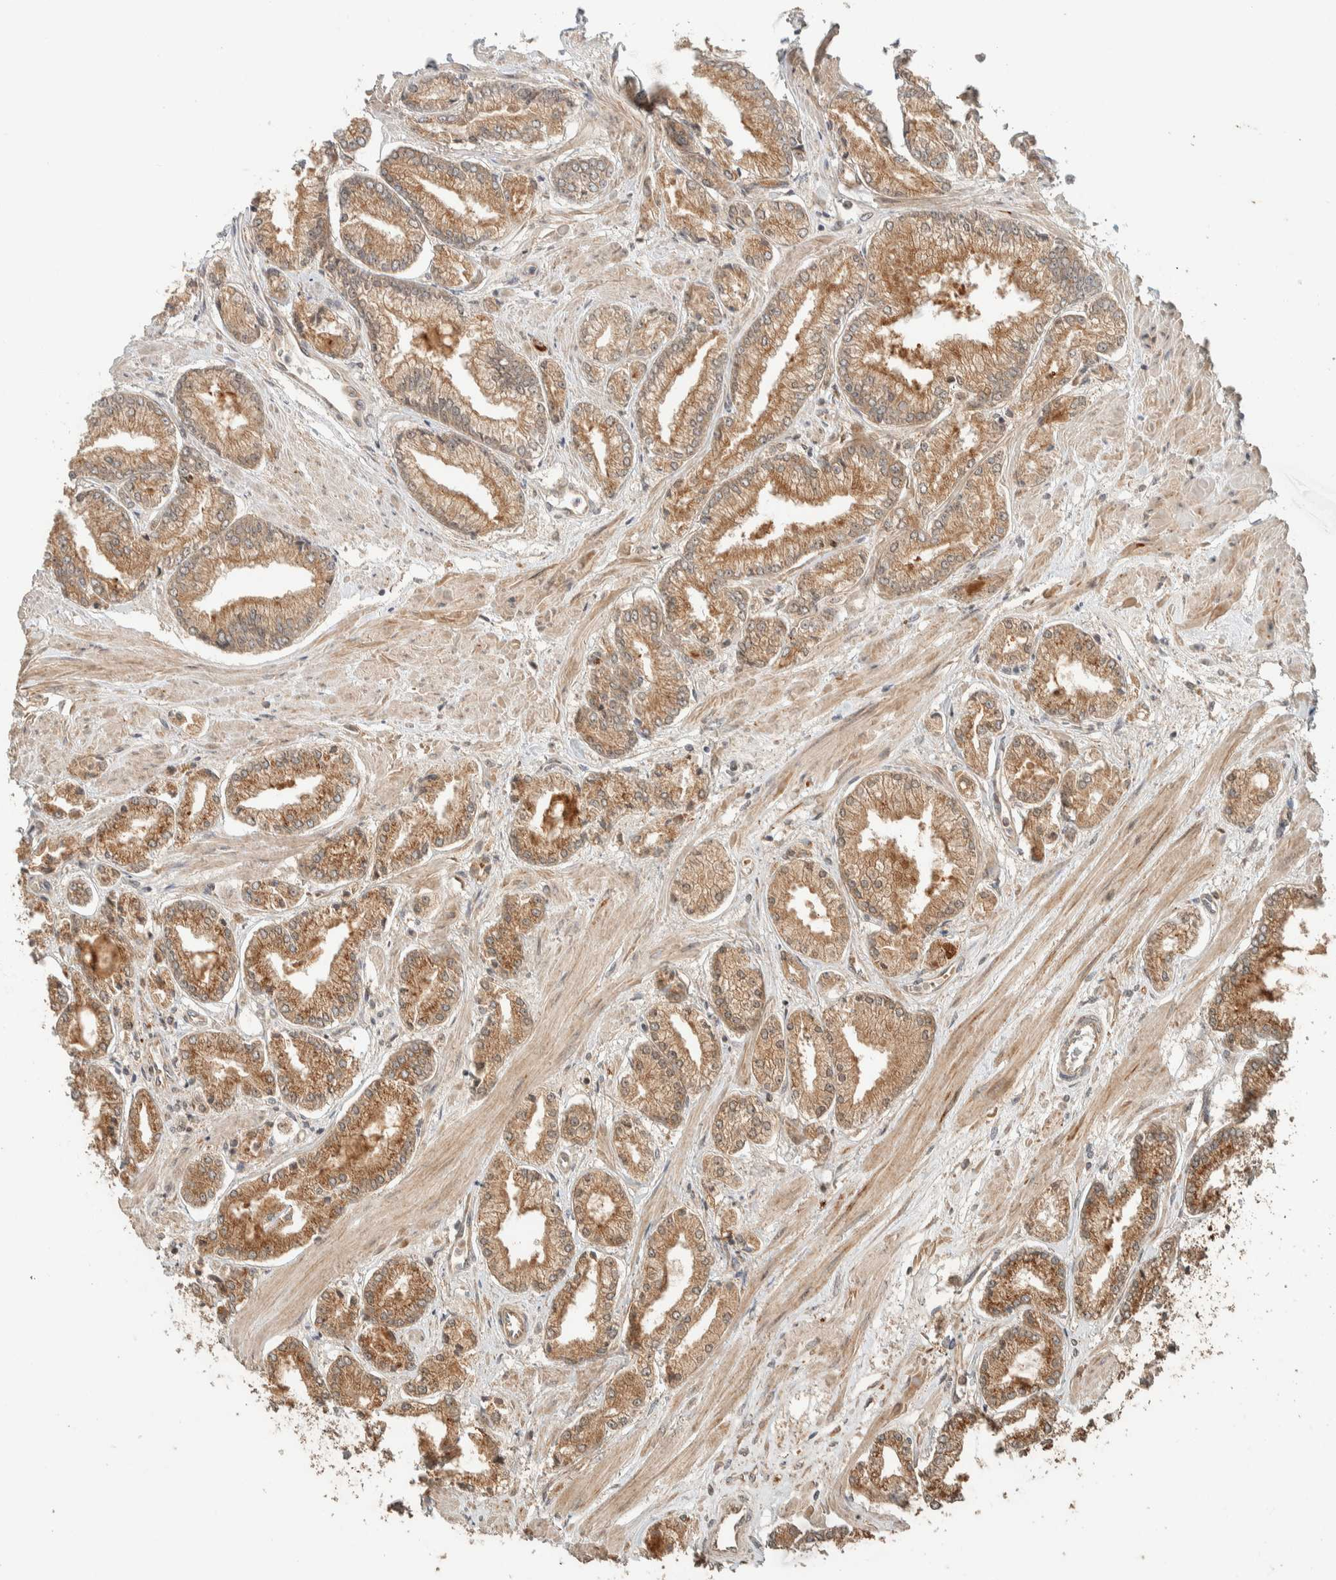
{"staining": {"intensity": "moderate", "quantity": ">75%", "location": "cytoplasmic/membranous"}, "tissue": "prostate cancer", "cell_type": "Tumor cells", "image_type": "cancer", "snomed": [{"axis": "morphology", "description": "Adenocarcinoma, Low grade"}, {"axis": "topography", "description": "Prostate"}], "caption": "IHC micrograph of neoplastic tissue: prostate low-grade adenocarcinoma stained using IHC shows medium levels of moderate protein expression localized specifically in the cytoplasmic/membranous of tumor cells, appearing as a cytoplasmic/membranous brown color.", "gene": "ZBTB2", "patient": {"sex": "male", "age": 52}}